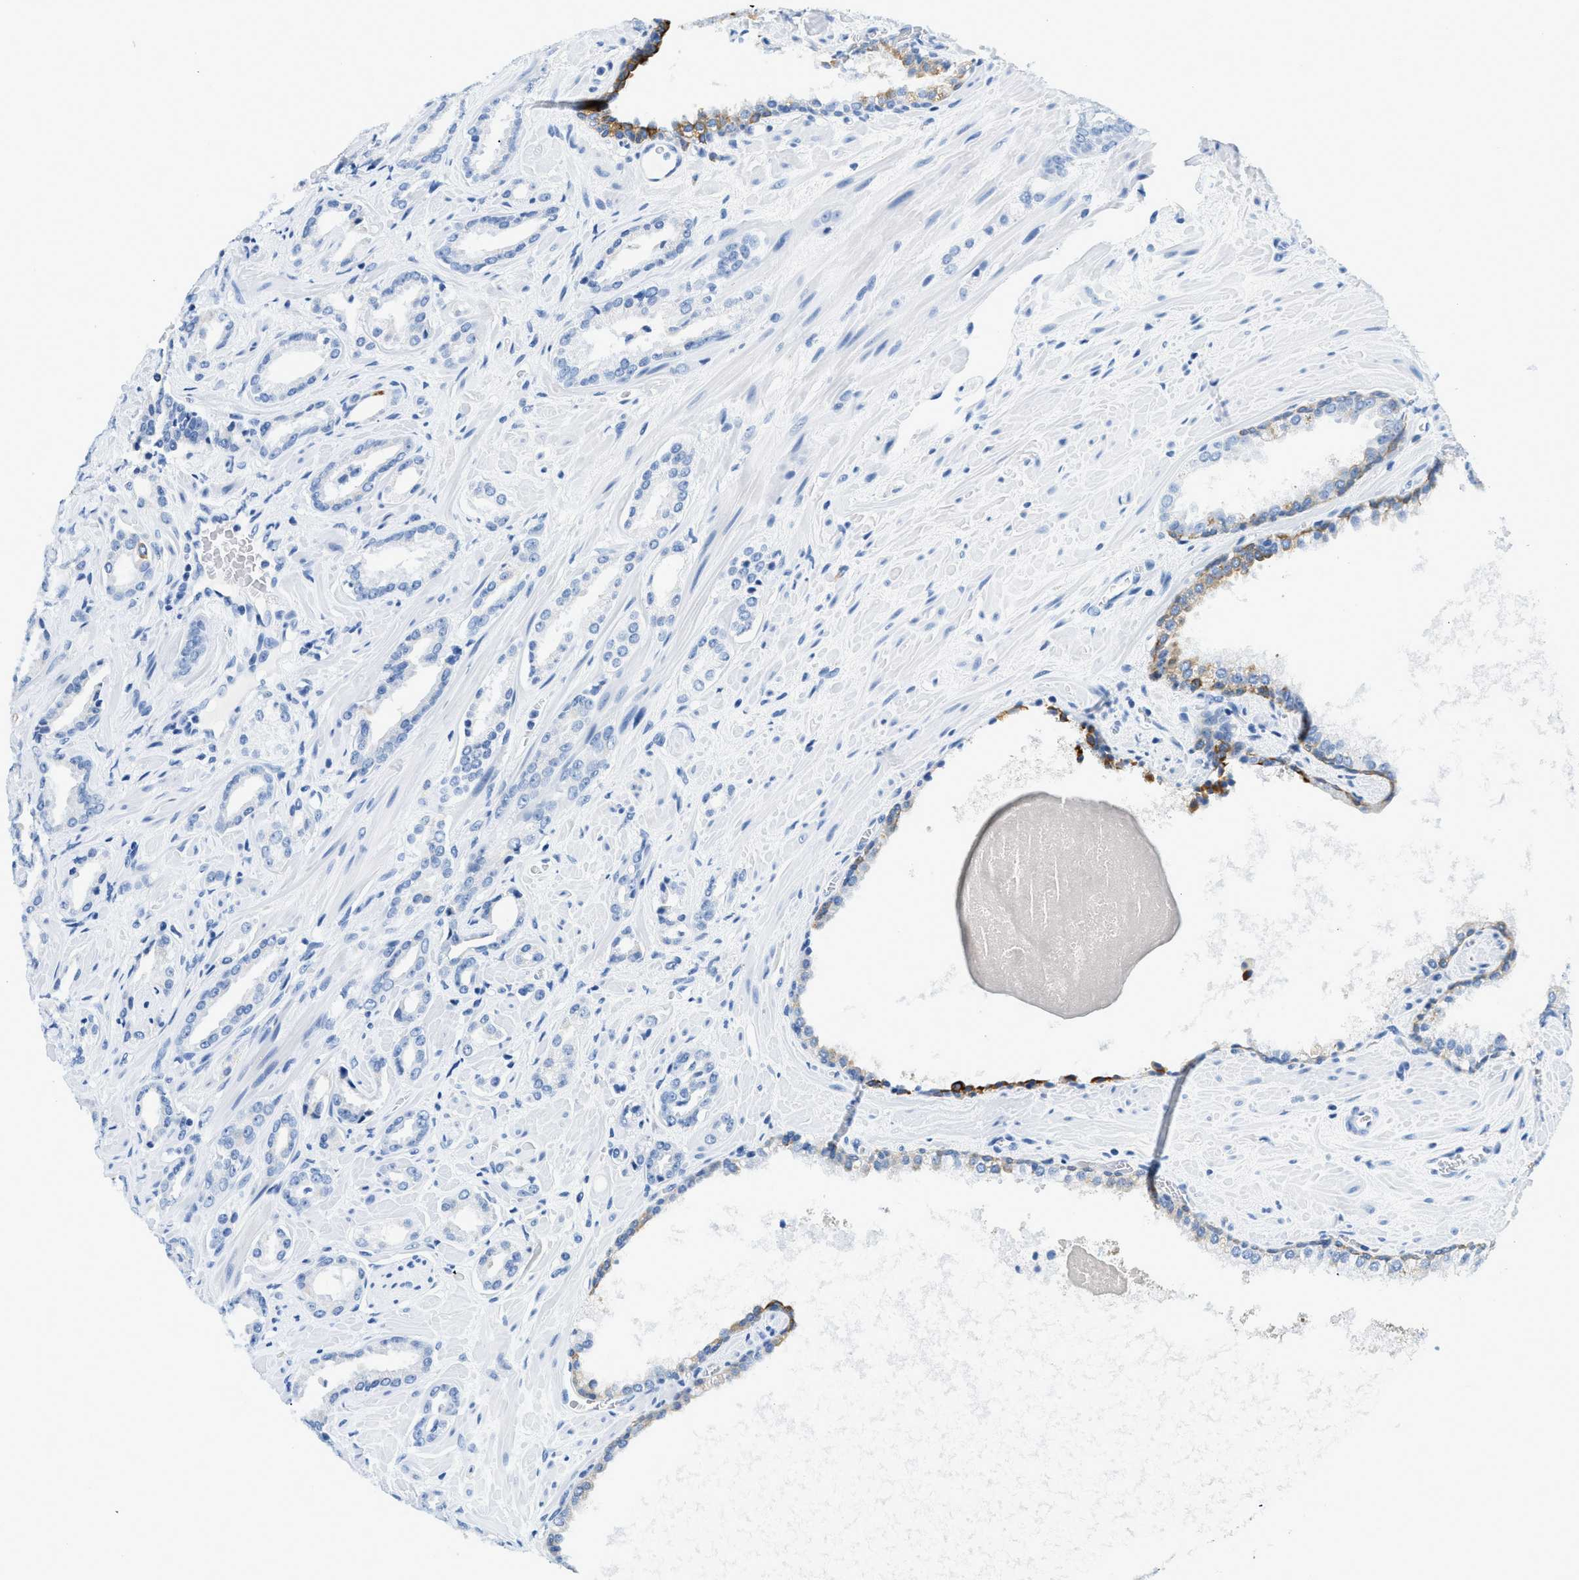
{"staining": {"intensity": "negative", "quantity": "none", "location": "none"}, "tissue": "prostate cancer", "cell_type": "Tumor cells", "image_type": "cancer", "snomed": [{"axis": "morphology", "description": "Adenocarcinoma, High grade"}, {"axis": "topography", "description": "Prostate"}], "caption": "IHC image of human high-grade adenocarcinoma (prostate) stained for a protein (brown), which shows no expression in tumor cells.", "gene": "STXBP2", "patient": {"sex": "male", "age": 64}}